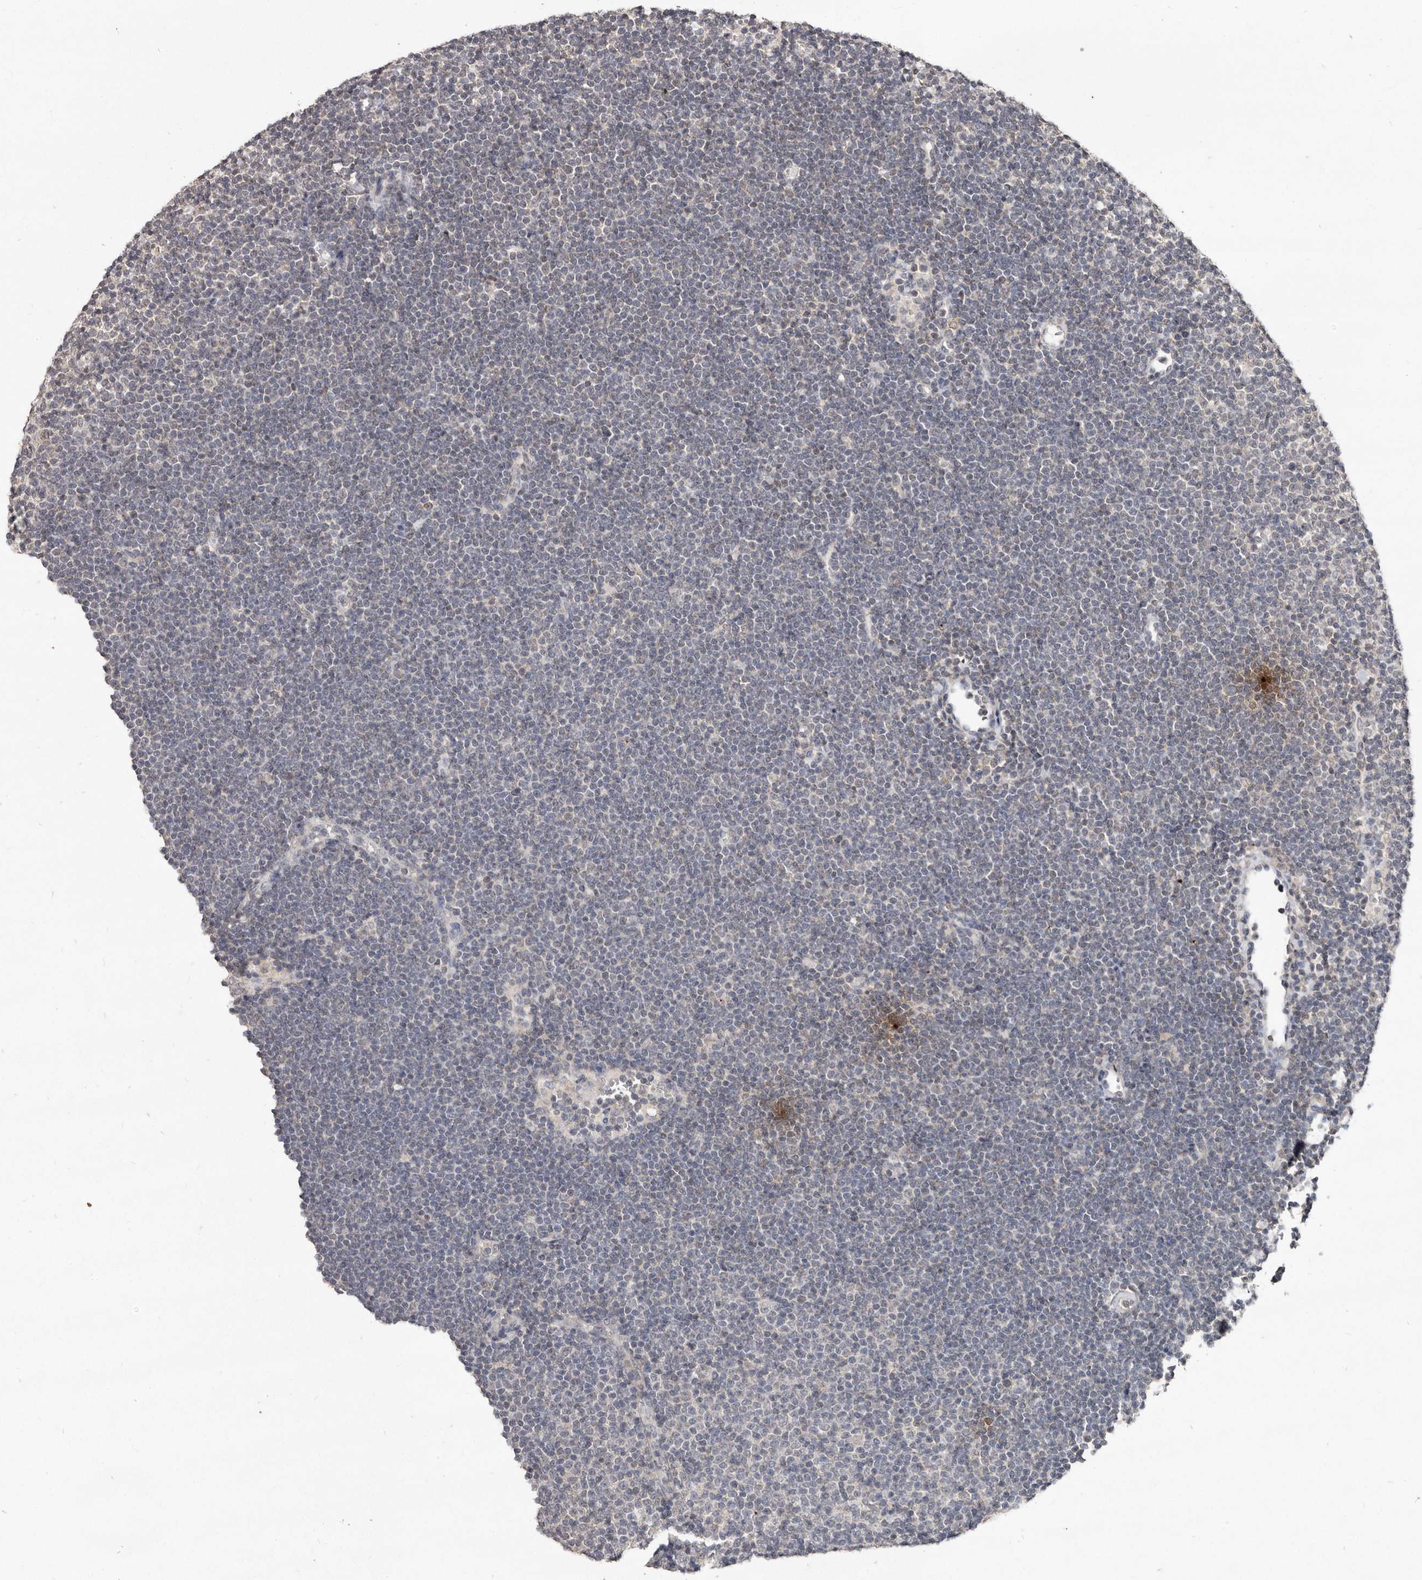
{"staining": {"intensity": "negative", "quantity": "none", "location": "none"}, "tissue": "lymphoma", "cell_type": "Tumor cells", "image_type": "cancer", "snomed": [{"axis": "morphology", "description": "Malignant lymphoma, non-Hodgkin's type, Low grade"}, {"axis": "topography", "description": "Lymph node"}], "caption": "Lymphoma was stained to show a protein in brown. There is no significant staining in tumor cells. (DAB (3,3'-diaminobenzidine) immunohistochemistry (IHC) with hematoxylin counter stain).", "gene": "LINGO2", "patient": {"sex": "female", "age": 53}}